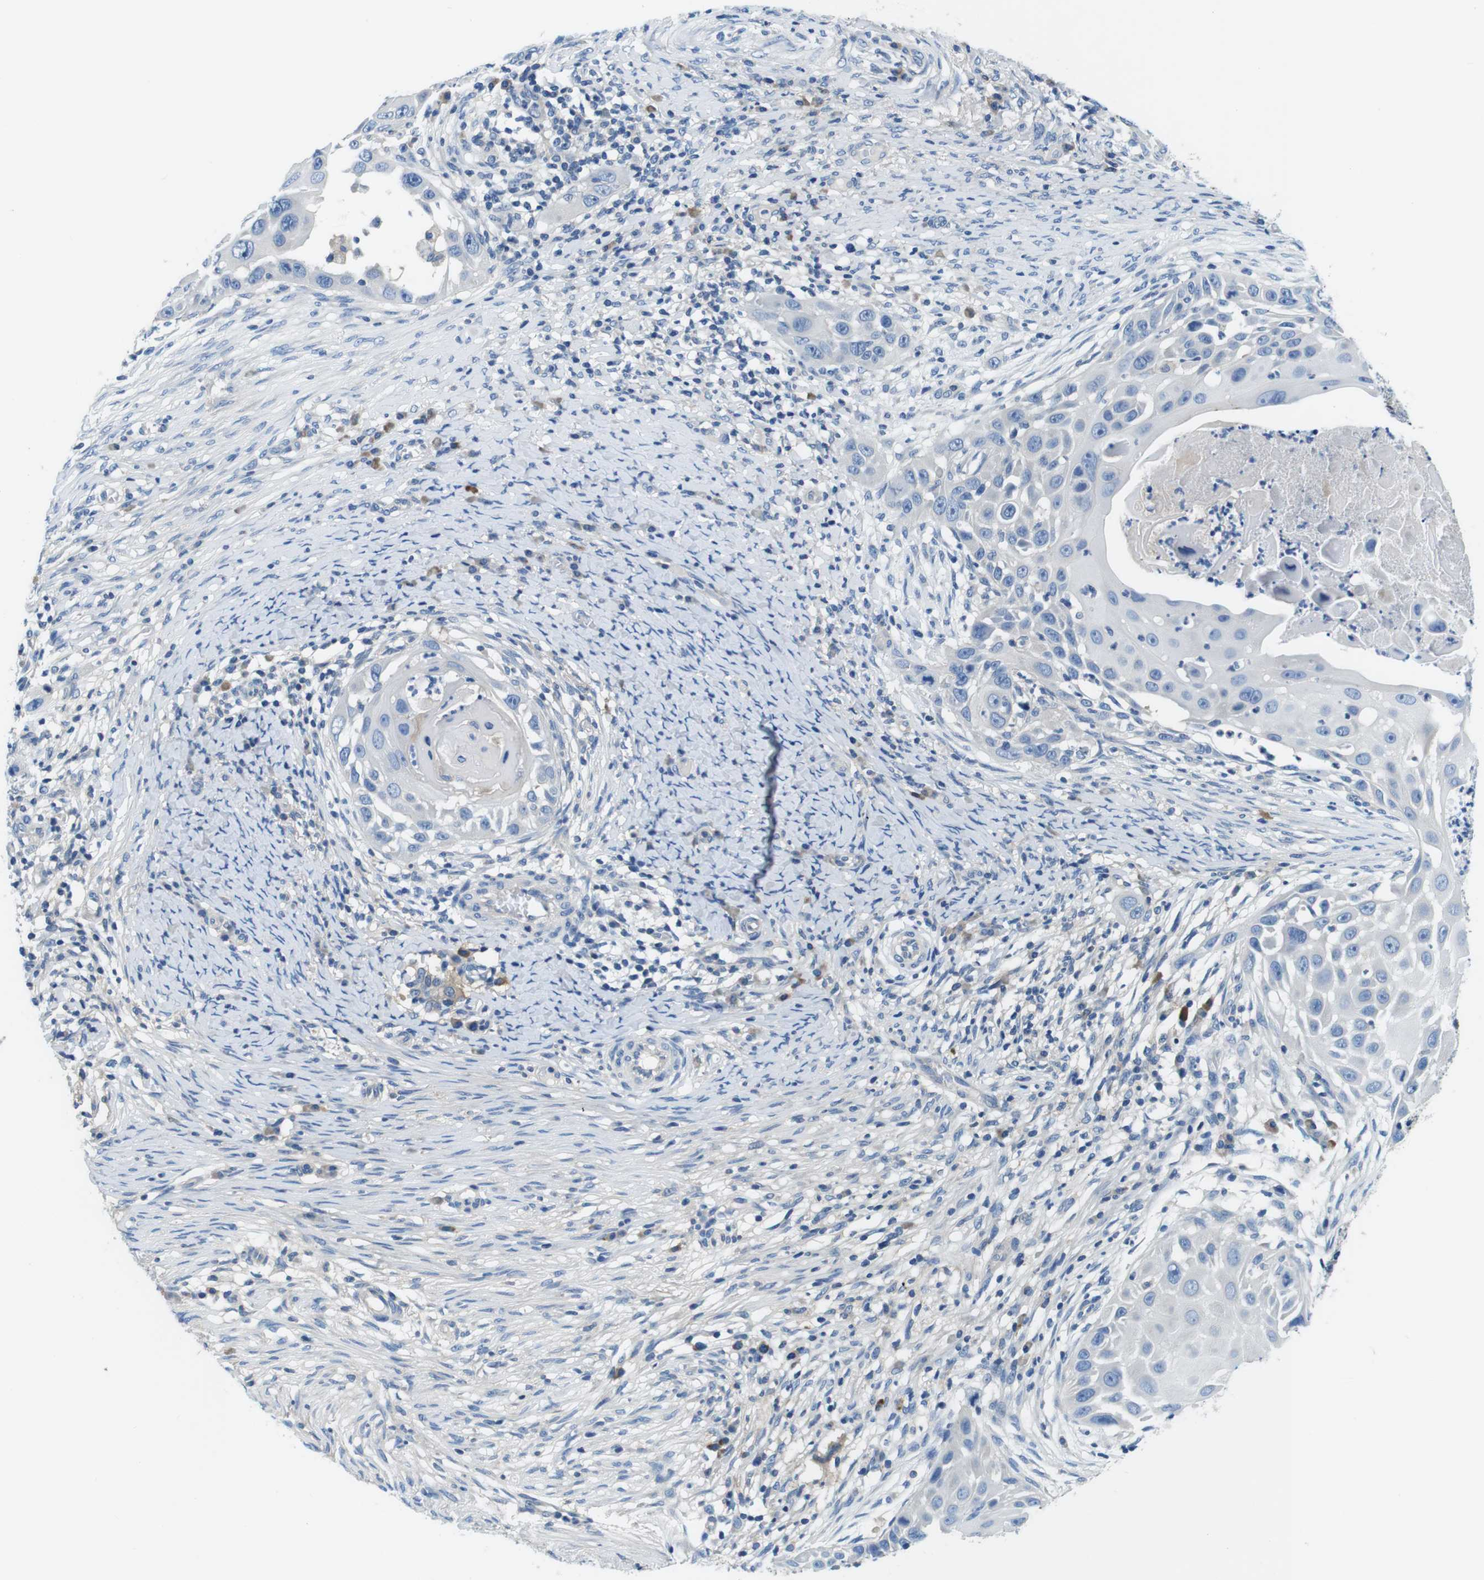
{"staining": {"intensity": "negative", "quantity": "none", "location": "none"}, "tissue": "skin cancer", "cell_type": "Tumor cells", "image_type": "cancer", "snomed": [{"axis": "morphology", "description": "Squamous cell carcinoma, NOS"}, {"axis": "topography", "description": "Skin"}], "caption": "An immunohistochemistry (IHC) image of squamous cell carcinoma (skin) is shown. There is no staining in tumor cells of squamous cell carcinoma (skin).", "gene": "DENND4C", "patient": {"sex": "female", "age": 44}}